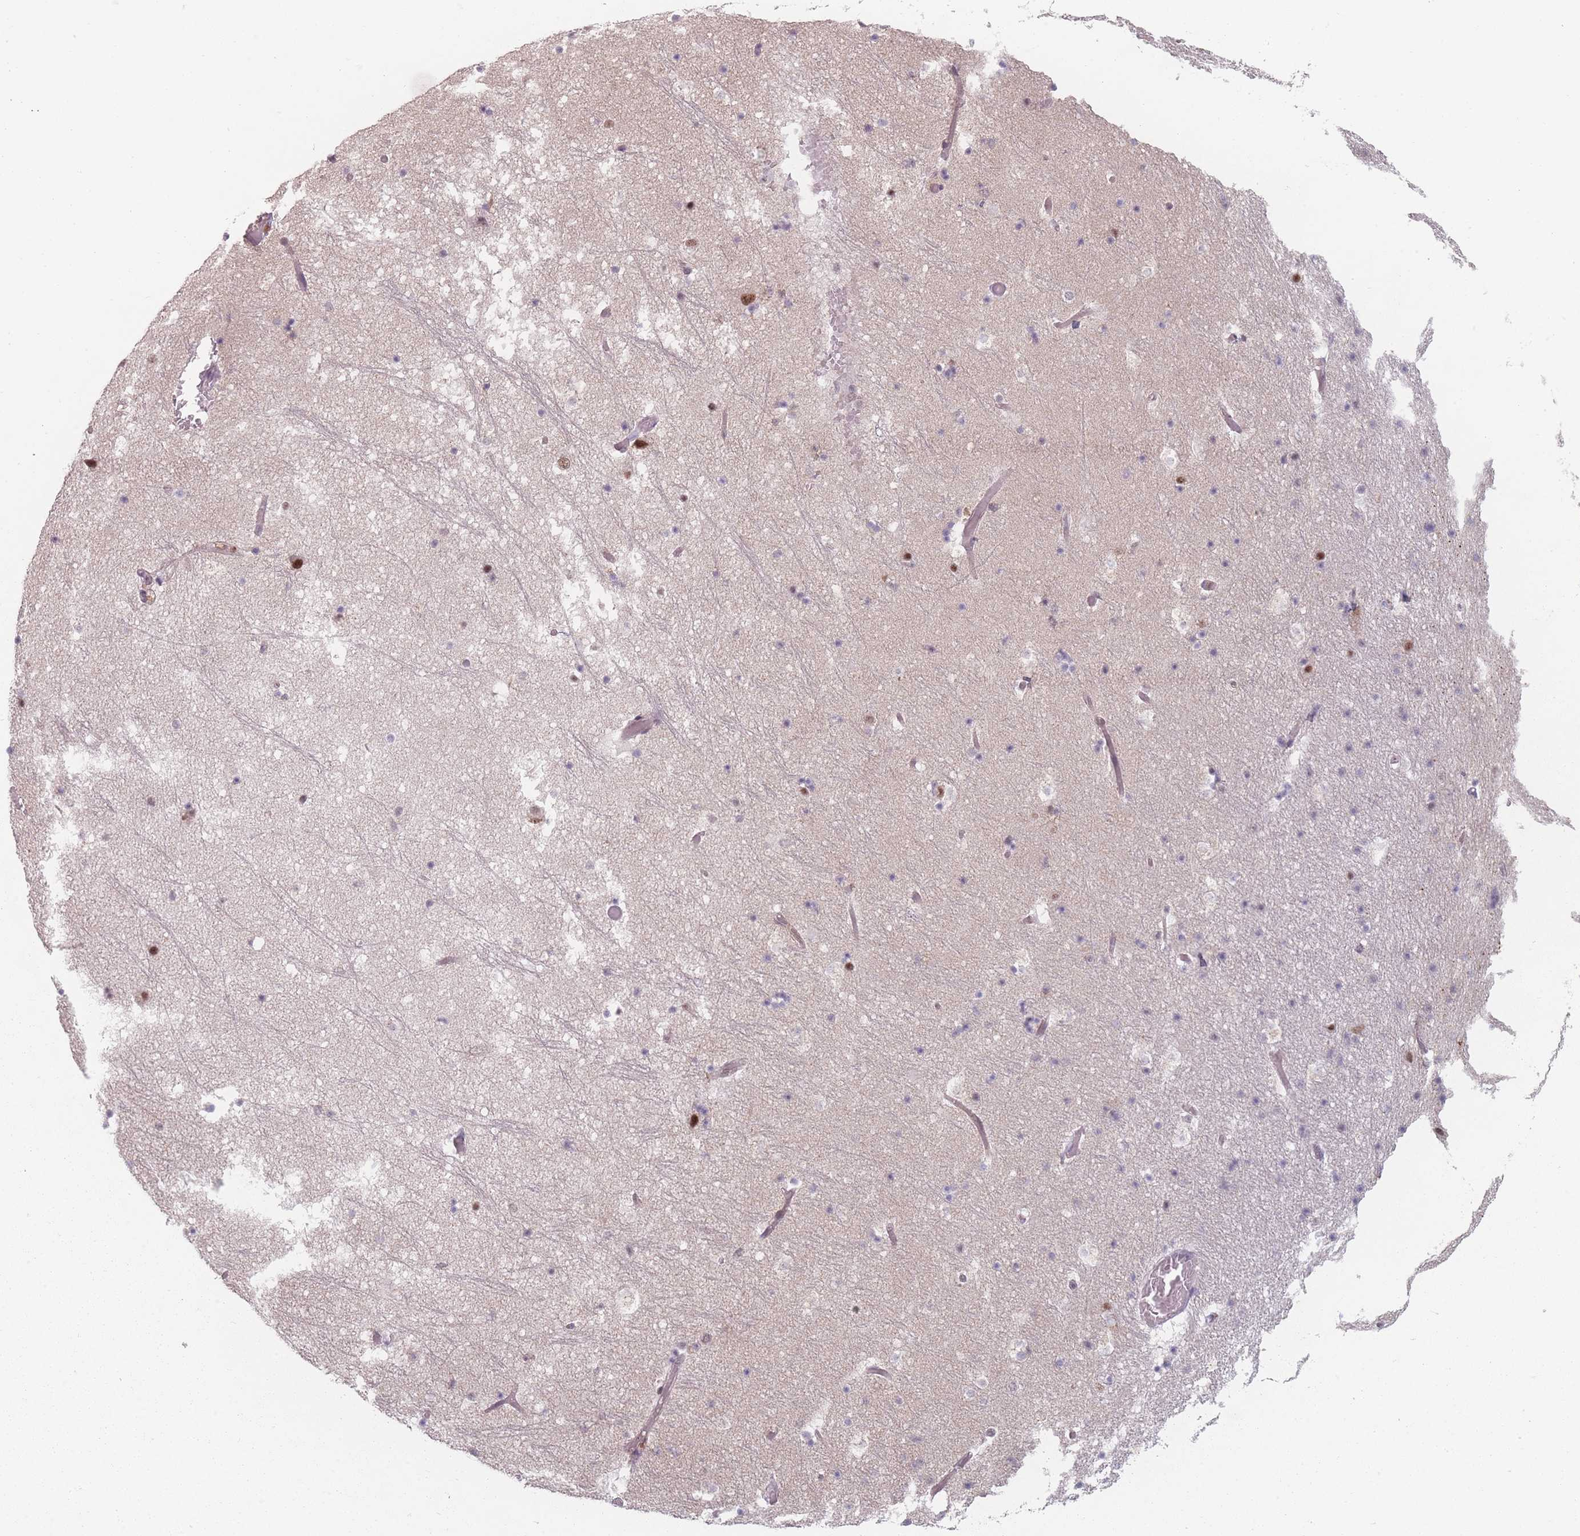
{"staining": {"intensity": "negative", "quantity": "none", "location": "none"}, "tissue": "hippocampus", "cell_type": "Glial cells", "image_type": "normal", "snomed": [{"axis": "morphology", "description": "Normal tissue, NOS"}, {"axis": "topography", "description": "Hippocampus"}], "caption": "Protein analysis of benign hippocampus displays no significant staining in glial cells. (Brightfield microscopy of DAB IHC at high magnification).", "gene": "ZC3H14", "patient": {"sex": "female", "age": 52}}